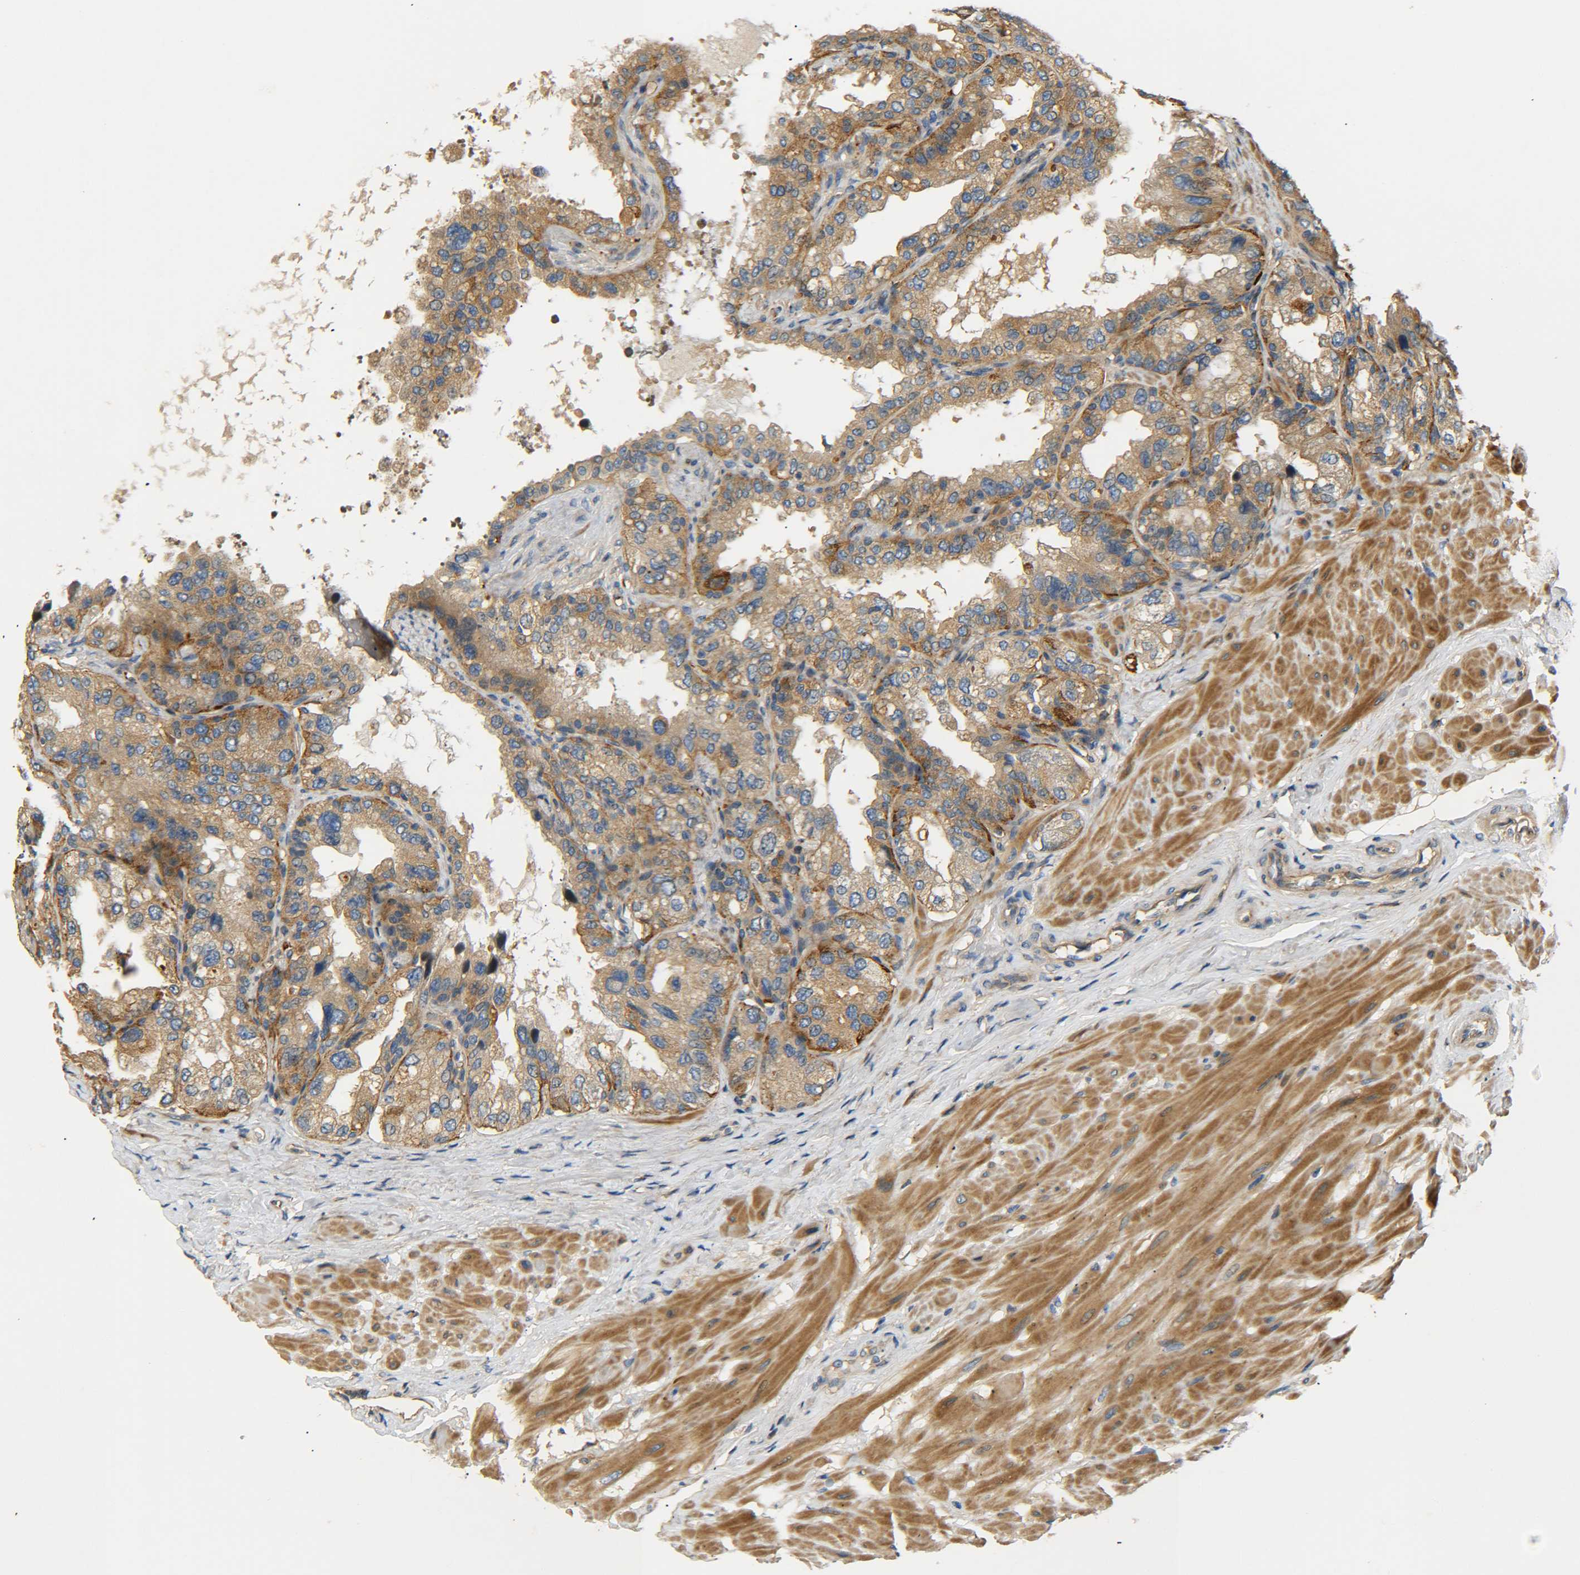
{"staining": {"intensity": "moderate", "quantity": ">75%", "location": "cytoplasmic/membranous"}, "tissue": "seminal vesicle", "cell_type": "Glandular cells", "image_type": "normal", "snomed": [{"axis": "morphology", "description": "Normal tissue, NOS"}, {"axis": "topography", "description": "Seminal veicle"}], "caption": "Brown immunohistochemical staining in normal seminal vesicle reveals moderate cytoplasmic/membranous positivity in about >75% of glandular cells.", "gene": "LRCH3", "patient": {"sex": "male", "age": 68}}